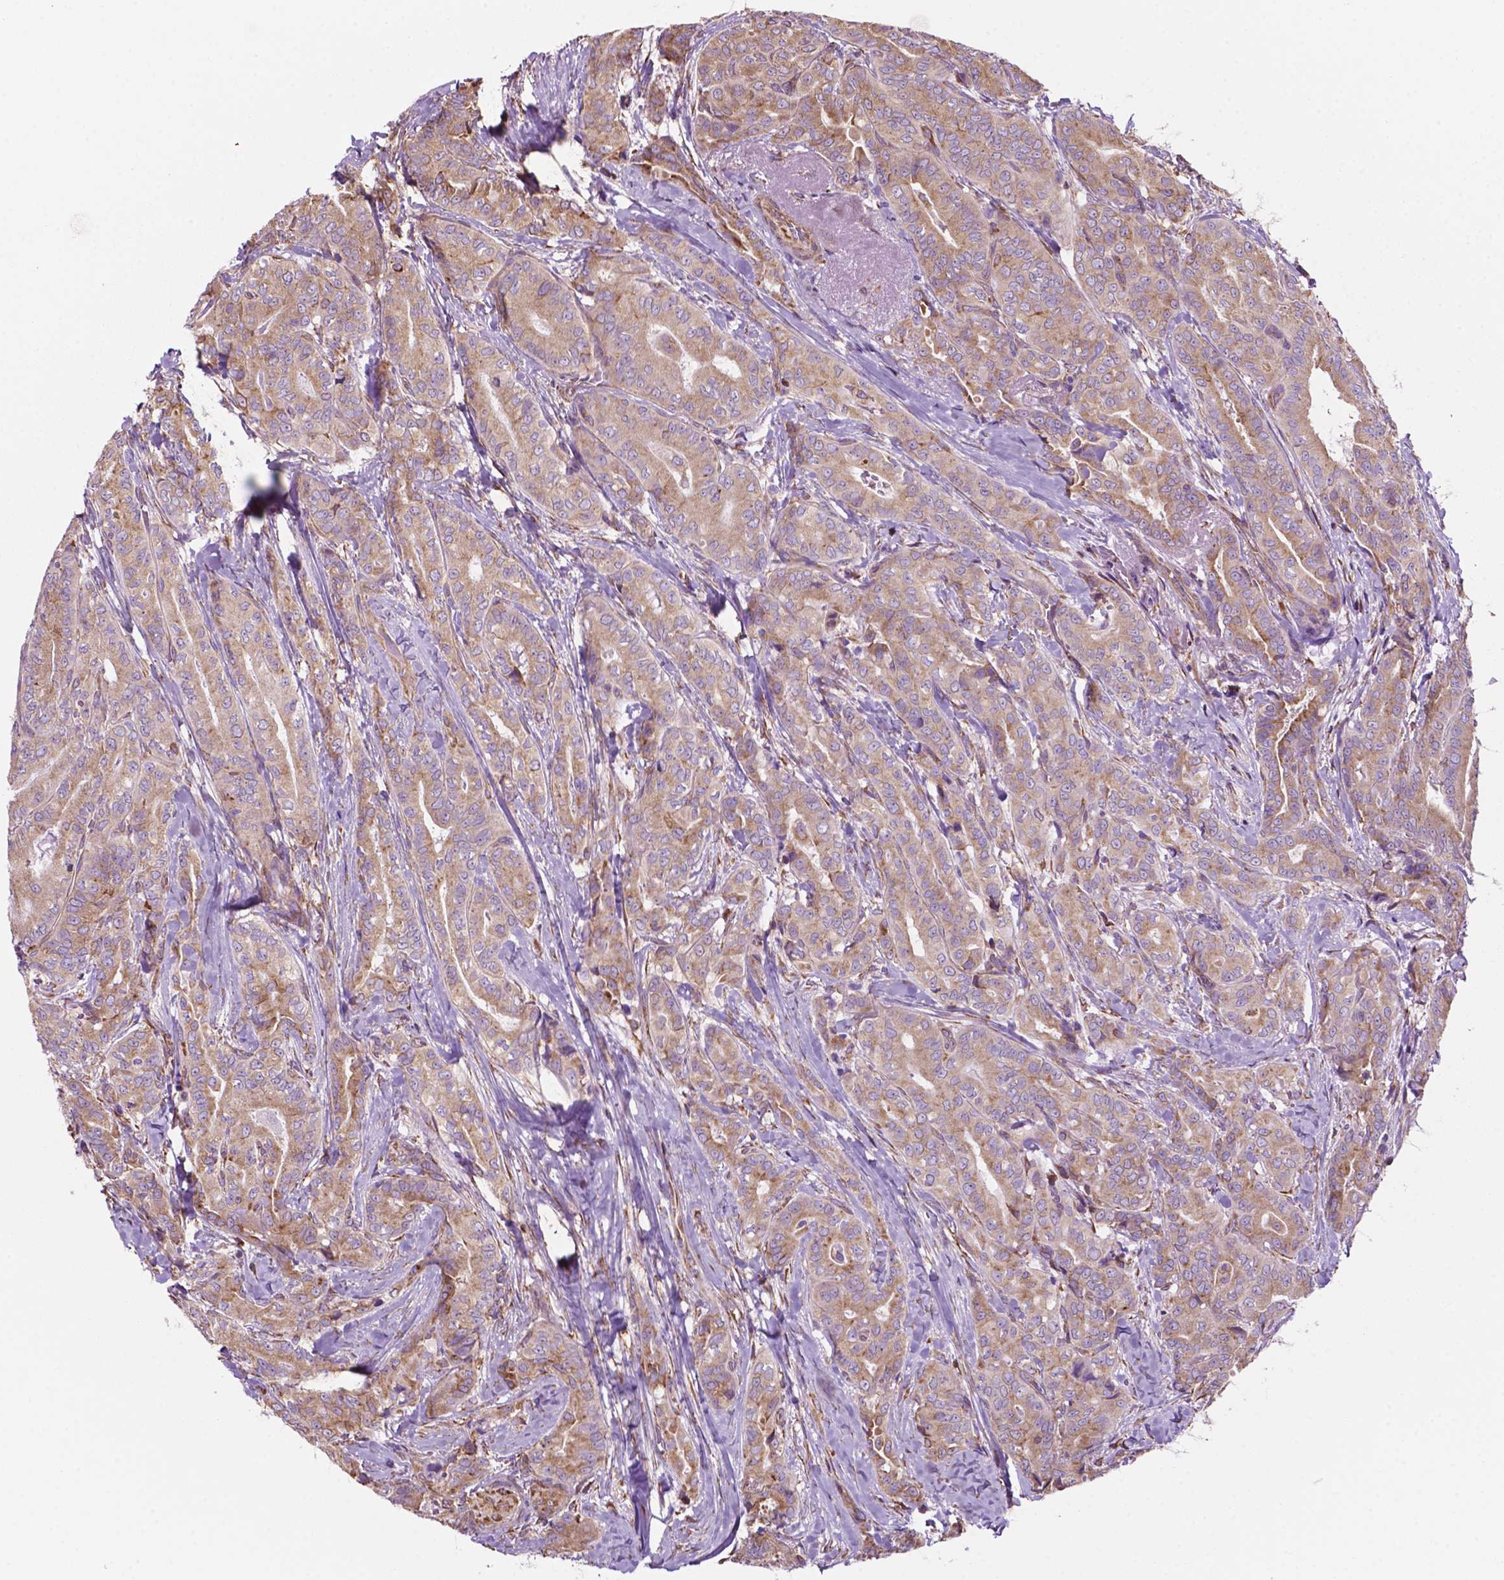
{"staining": {"intensity": "moderate", "quantity": ">75%", "location": "cytoplasmic/membranous"}, "tissue": "thyroid cancer", "cell_type": "Tumor cells", "image_type": "cancer", "snomed": [{"axis": "morphology", "description": "Papillary adenocarcinoma, NOS"}, {"axis": "topography", "description": "Thyroid gland"}], "caption": "IHC micrograph of neoplastic tissue: human thyroid cancer stained using immunohistochemistry demonstrates medium levels of moderate protein expression localized specifically in the cytoplasmic/membranous of tumor cells, appearing as a cytoplasmic/membranous brown color.", "gene": "RPL29", "patient": {"sex": "male", "age": 61}}